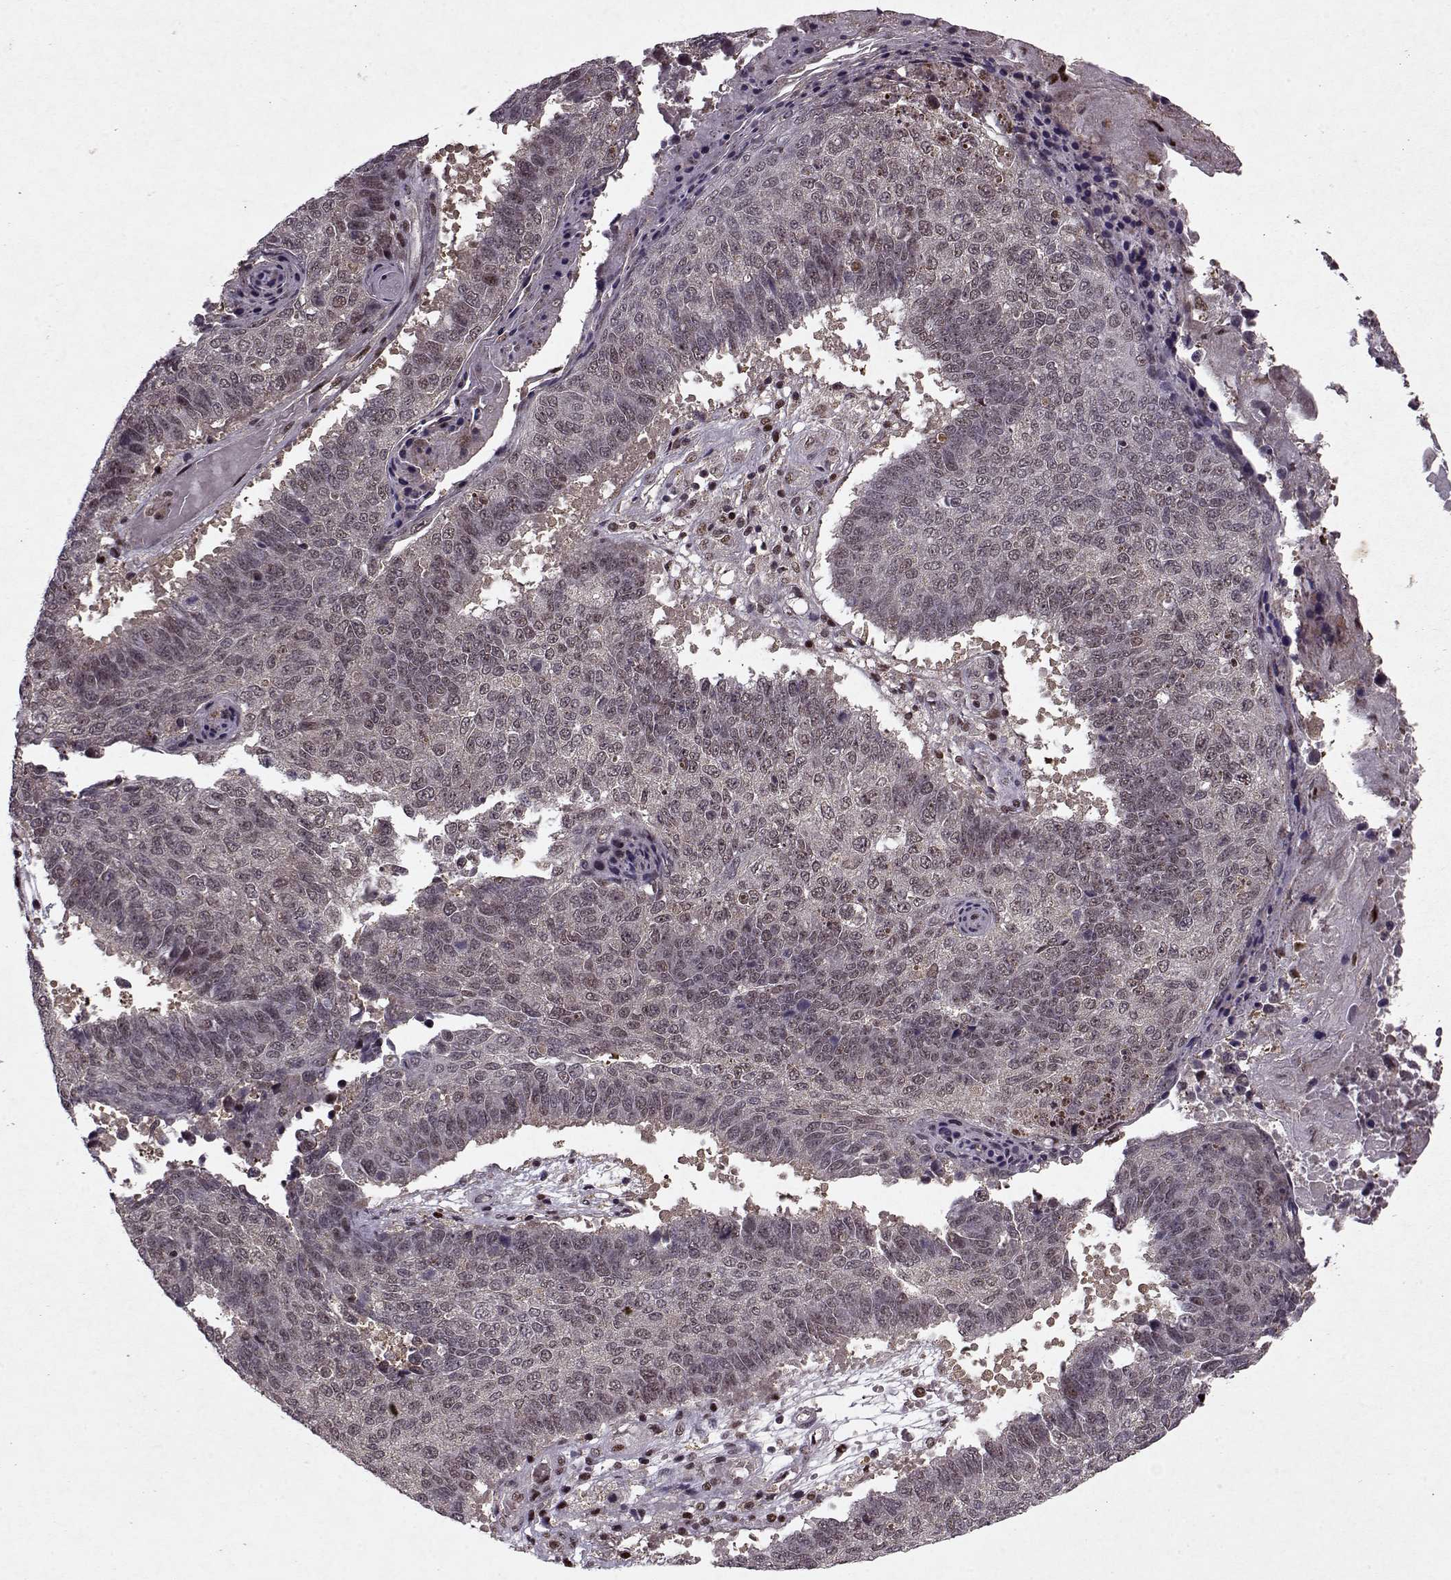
{"staining": {"intensity": "weak", "quantity": "<25%", "location": "nuclear"}, "tissue": "lung cancer", "cell_type": "Tumor cells", "image_type": "cancer", "snomed": [{"axis": "morphology", "description": "Squamous cell carcinoma, NOS"}, {"axis": "topography", "description": "Lung"}], "caption": "Immunohistochemistry (IHC) micrograph of squamous cell carcinoma (lung) stained for a protein (brown), which displays no positivity in tumor cells.", "gene": "PSMA7", "patient": {"sex": "male", "age": 73}}